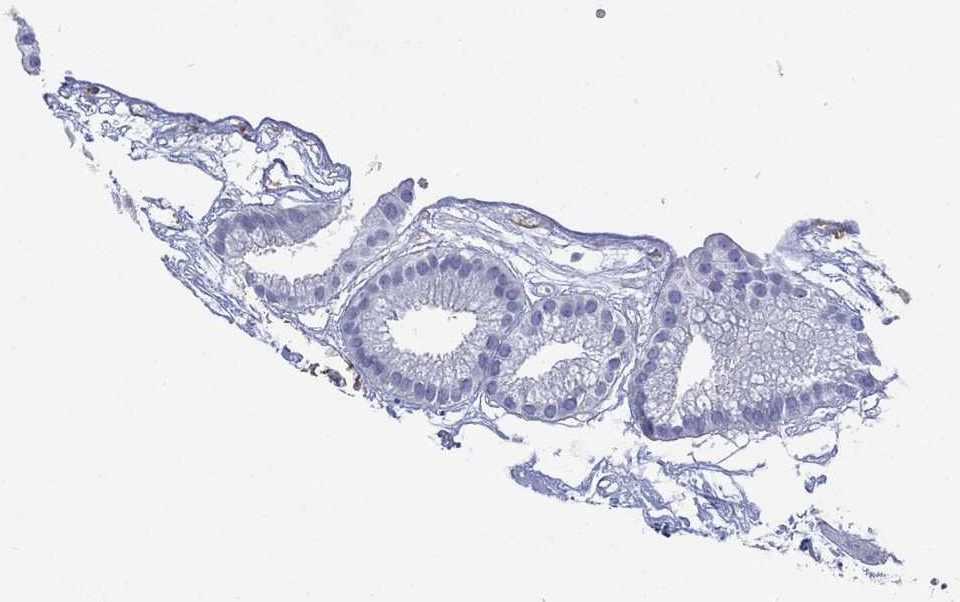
{"staining": {"intensity": "negative", "quantity": "none", "location": "none"}, "tissue": "gallbladder", "cell_type": "Glandular cells", "image_type": "normal", "snomed": [{"axis": "morphology", "description": "Normal tissue, NOS"}, {"axis": "topography", "description": "Gallbladder"}], "caption": "The IHC photomicrograph has no significant staining in glandular cells of gallbladder.", "gene": "TMEM247", "patient": {"sex": "female", "age": 45}}